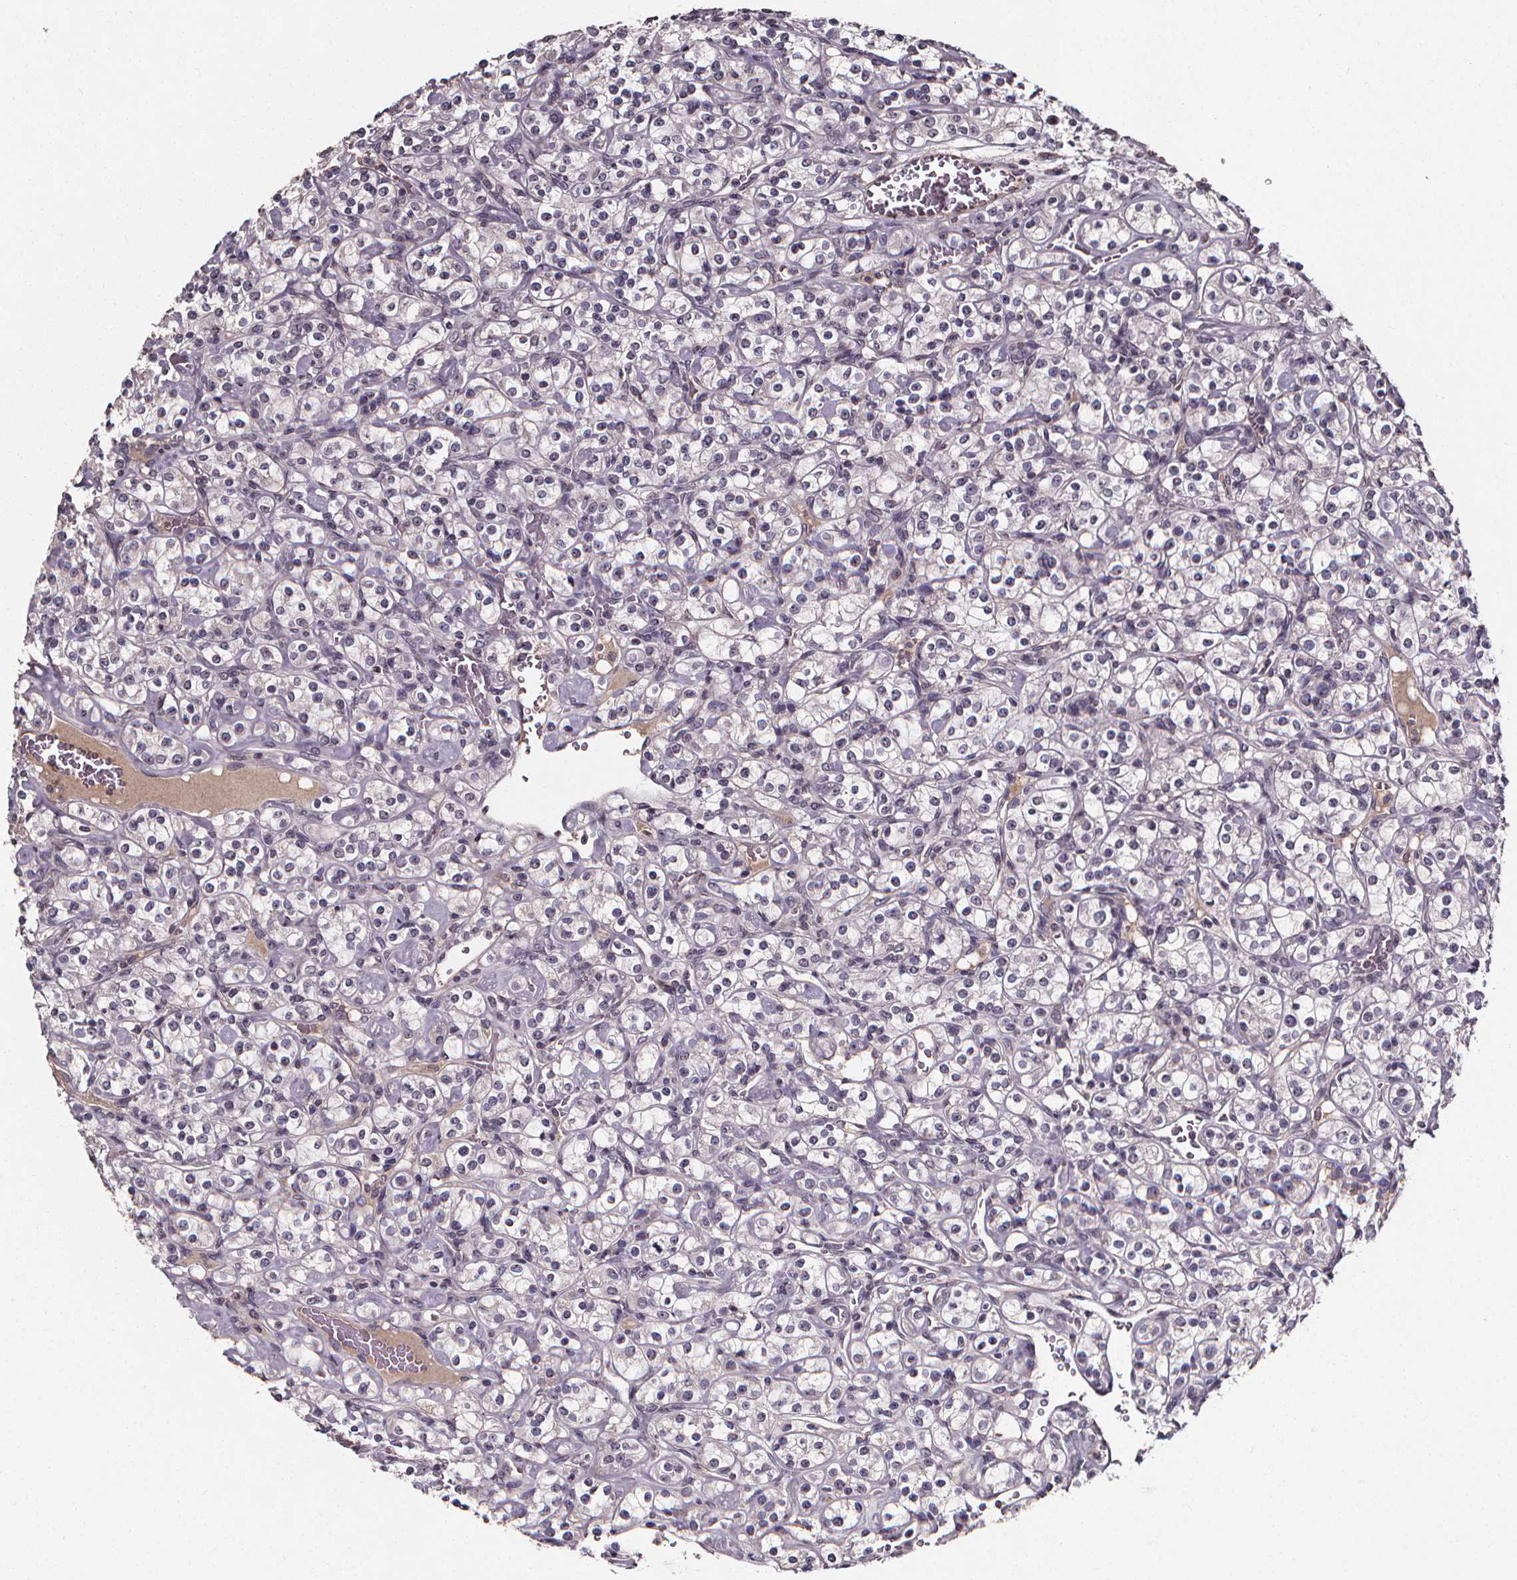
{"staining": {"intensity": "negative", "quantity": "none", "location": "none"}, "tissue": "renal cancer", "cell_type": "Tumor cells", "image_type": "cancer", "snomed": [{"axis": "morphology", "description": "Adenocarcinoma, NOS"}, {"axis": "topography", "description": "Kidney"}], "caption": "This is an immunohistochemistry photomicrograph of human renal cancer. There is no expression in tumor cells.", "gene": "SPAG8", "patient": {"sex": "male", "age": 77}}